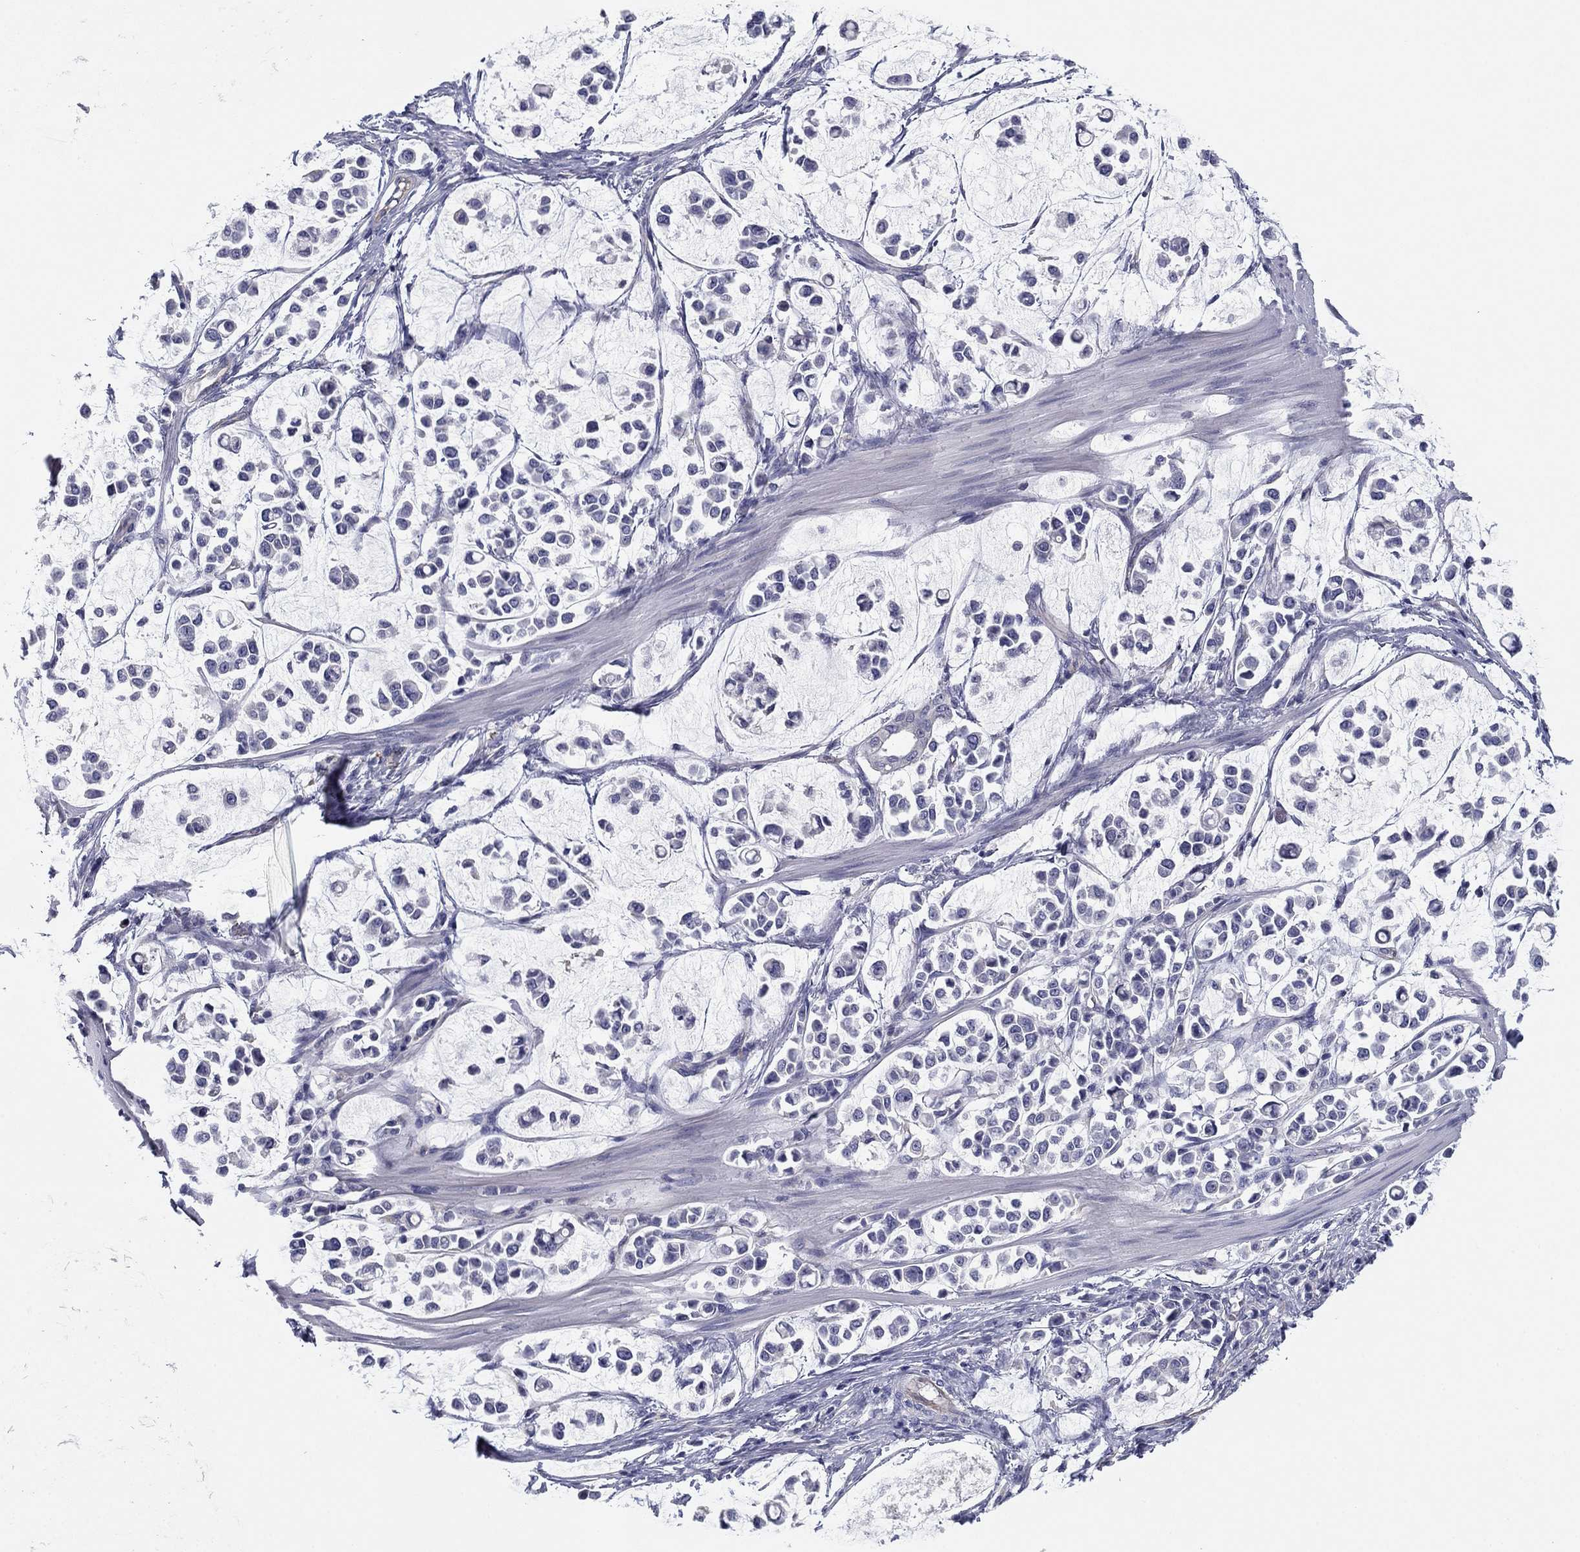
{"staining": {"intensity": "negative", "quantity": "none", "location": "none"}, "tissue": "stomach cancer", "cell_type": "Tumor cells", "image_type": "cancer", "snomed": [{"axis": "morphology", "description": "Adenocarcinoma, NOS"}, {"axis": "topography", "description": "Stomach"}], "caption": "An IHC histopathology image of stomach adenocarcinoma is shown. There is no staining in tumor cells of stomach adenocarcinoma.", "gene": "SEPTIN3", "patient": {"sex": "male", "age": 82}}